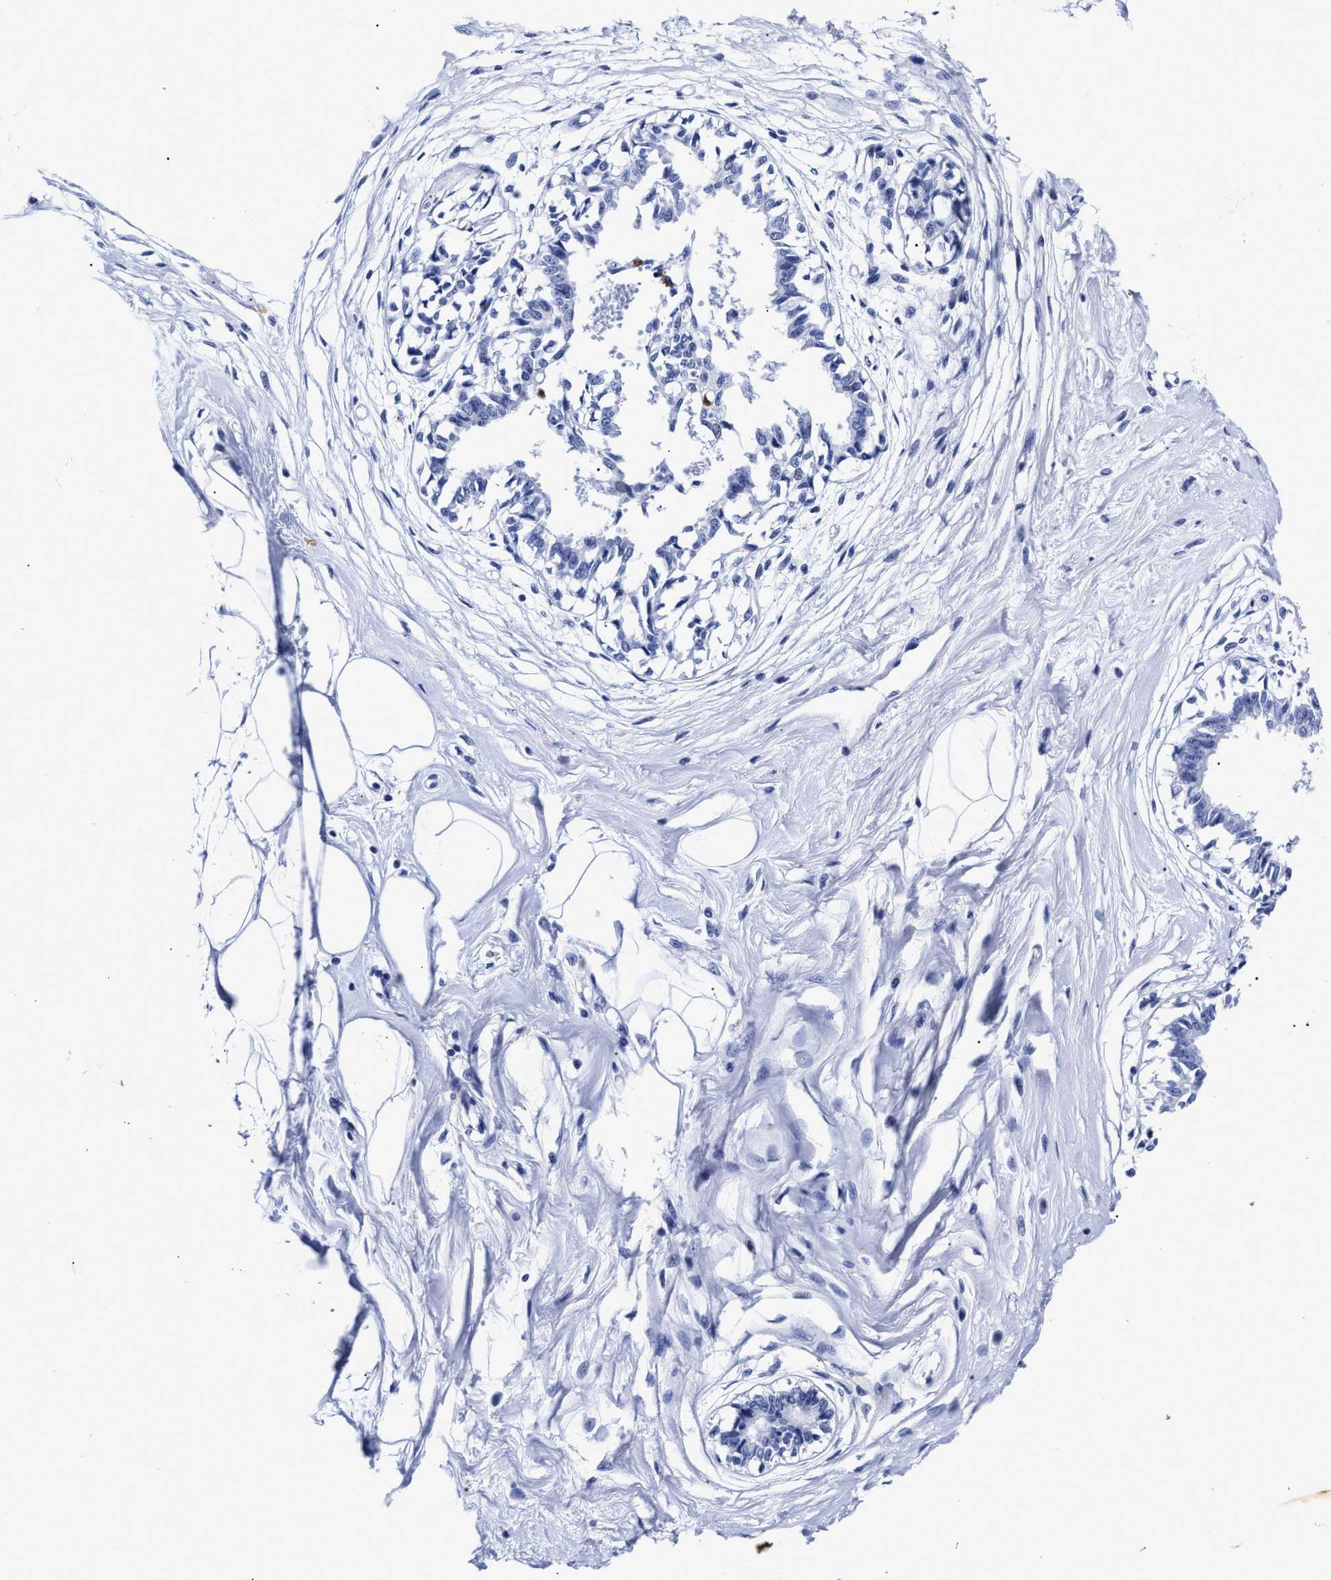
{"staining": {"intensity": "negative", "quantity": "none", "location": "none"}, "tissue": "breast", "cell_type": "Adipocytes", "image_type": "normal", "snomed": [{"axis": "morphology", "description": "Normal tissue, NOS"}, {"axis": "topography", "description": "Breast"}], "caption": "IHC histopathology image of unremarkable breast: breast stained with DAB (3,3'-diaminobenzidine) displays no significant protein staining in adipocytes.", "gene": "LRRC8E", "patient": {"sex": "female", "age": 45}}